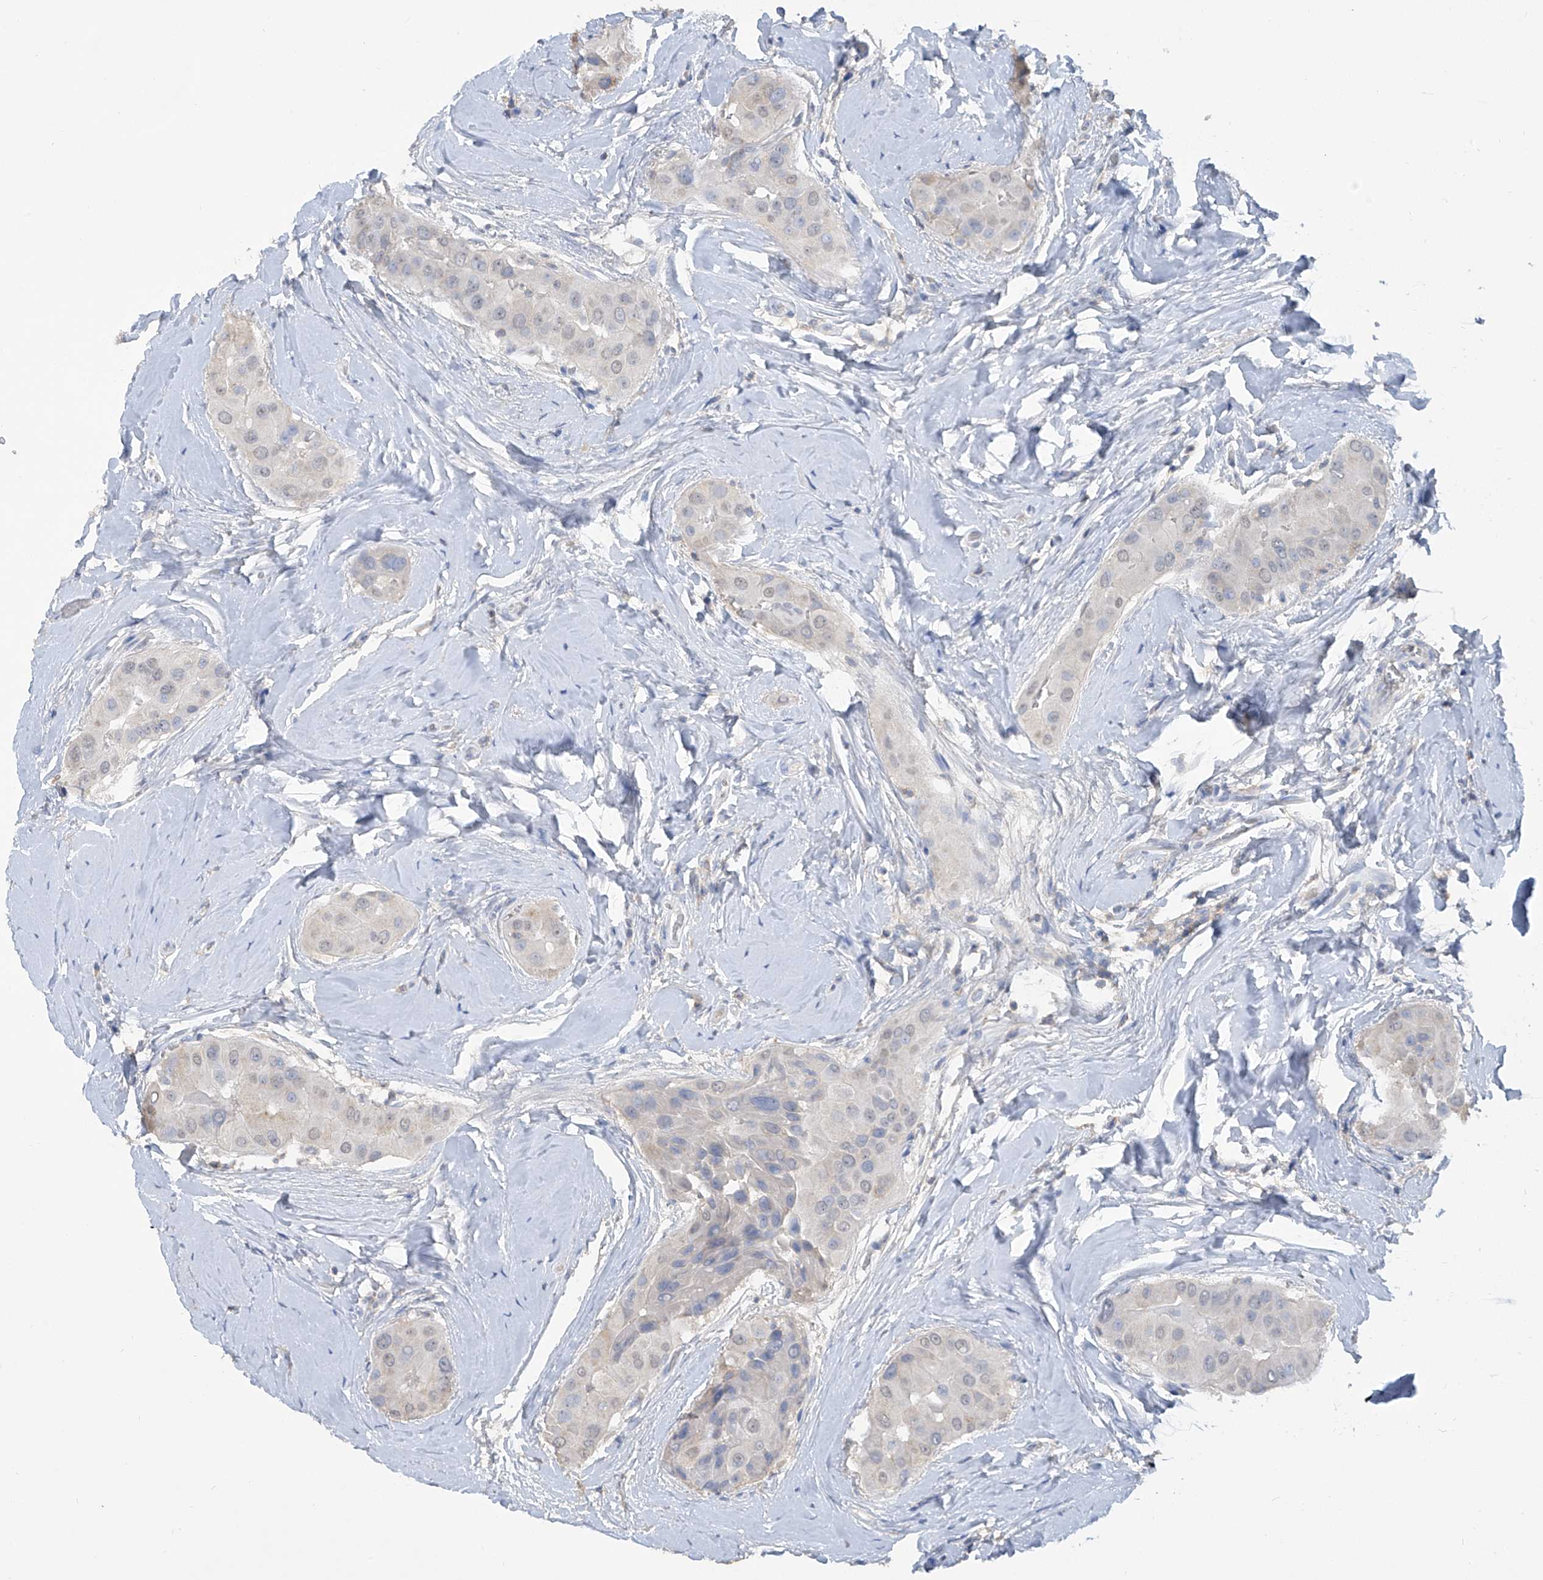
{"staining": {"intensity": "negative", "quantity": "none", "location": "none"}, "tissue": "thyroid cancer", "cell_type": "Tumor cells", "image_type": "cancer", "snomed": [{"axis": "morphology", "description": "Papillary adenocarcinoma, NOS"}, {"axis": "topography", "description": "Thyroid gland"}], "caption": "High magnification brightfield microscopy of thyroid papillary adenocarcinoma stained with DAB (brown) and counterstained with hematoxylin (blue): tumor cells show no significant expression.", "gene": "HAS3", "patient": {"sex": "male", "age": 33}}